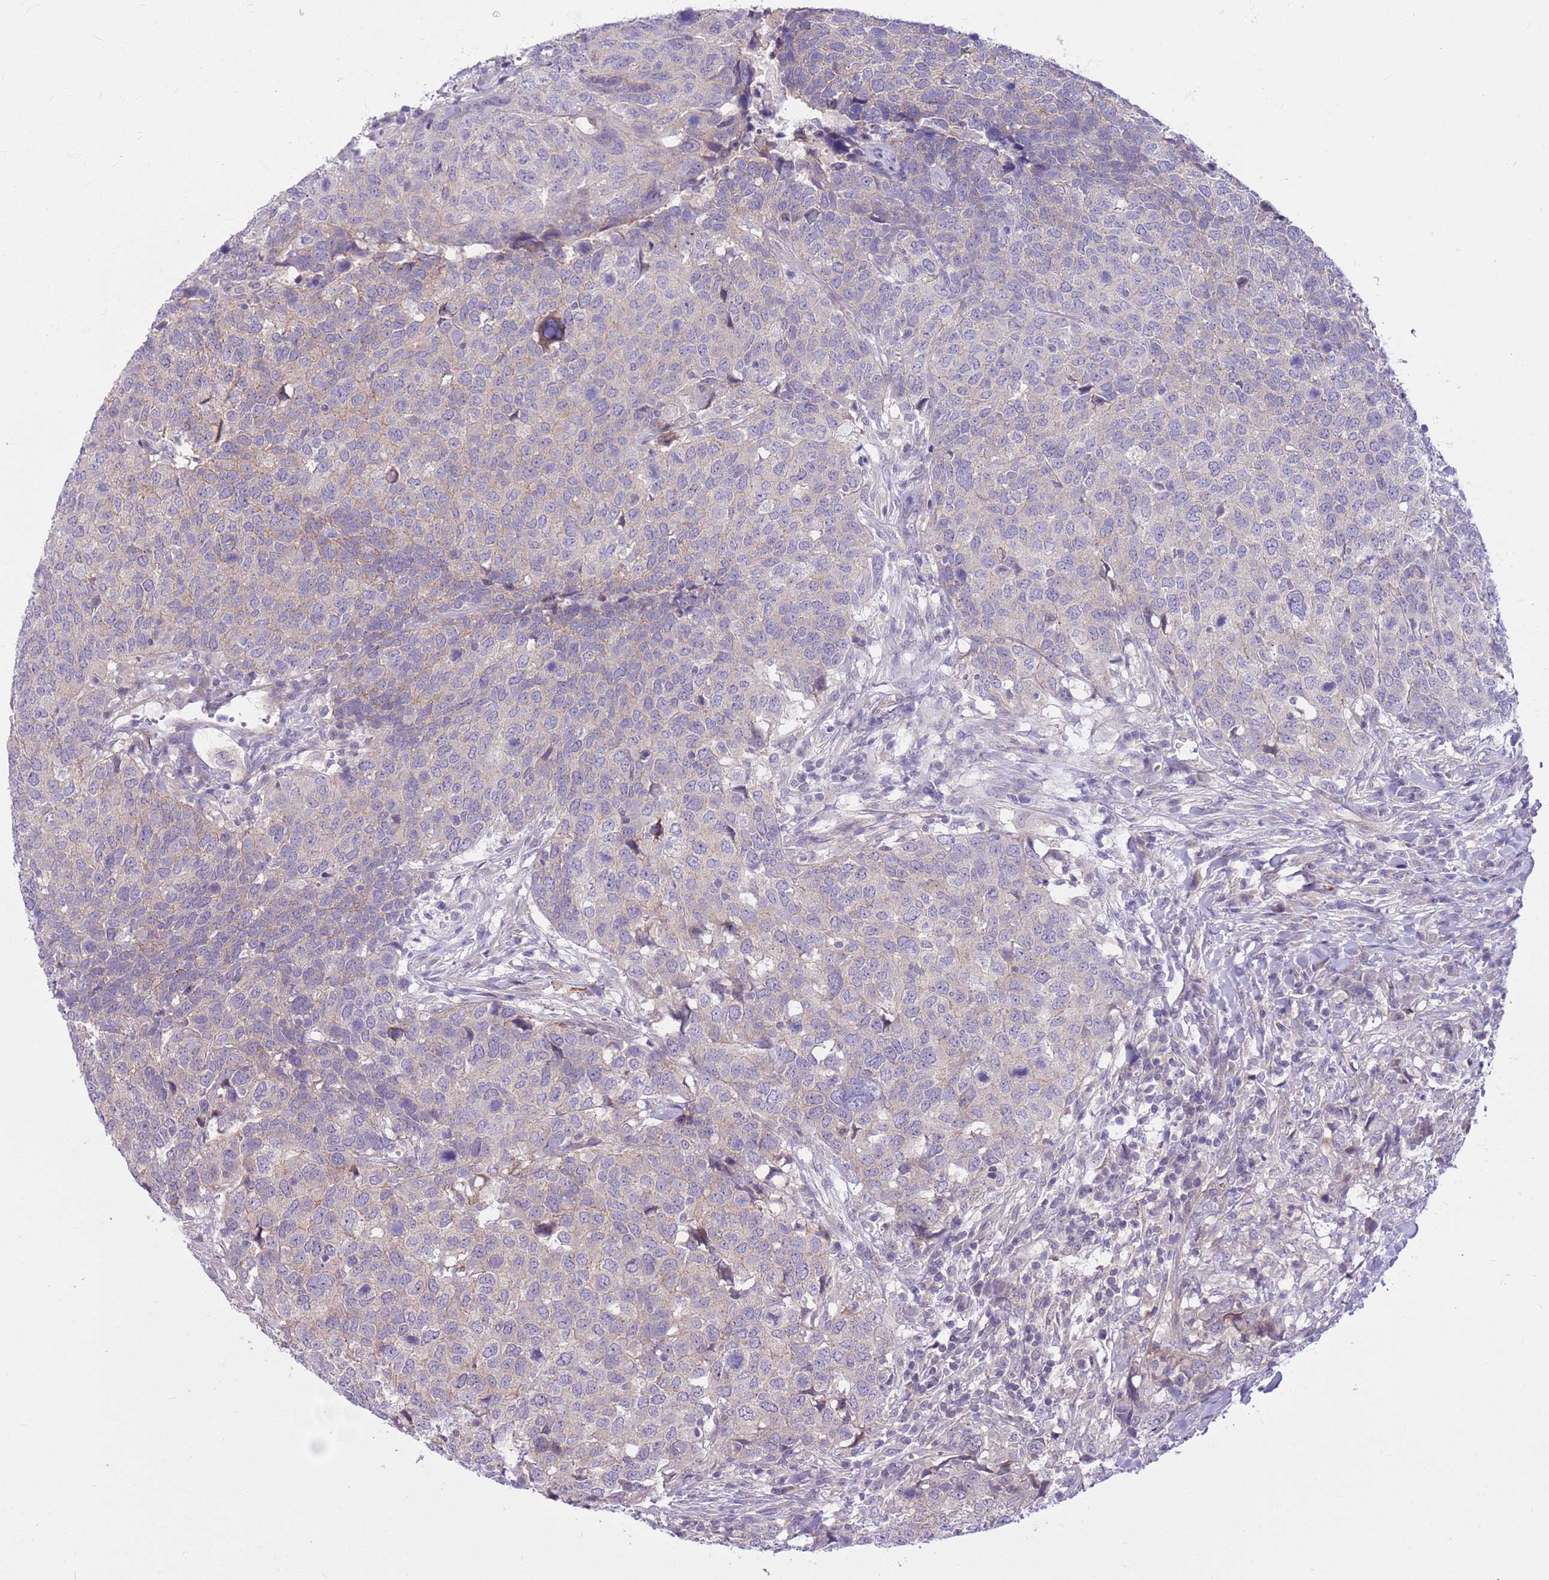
{"staining": {"intensity": "negative", "quantity": "none", "location": "none"}, "tissue": "head and neck cancer", "cell_type": "Tumor cells", "image_type": "cancer", "snomed": [{"axis": "morphology", "description": "Normal tissue, NOS"}, {"axis": "morphology", "description": "Squamous cell carcinoma, NOS"}, {"axis": "topography", "description": "Skeletal muscle"}, {"axis": "topography", "description": "Vascular tissue"}, {"axis": "topography", "description": "Peripheral nerve tissue"}, {"axis": "topography", "description": "Head-Neck"}], "caption": "This image is of squamous cell carcinoma (head and neck) stained with IHC to label a protein in brown with the nuclei are counter-stained blue. There is no expression in tumor cells.", "gene": "PARP8", "patient": {"sex": "male", "age": 66}}